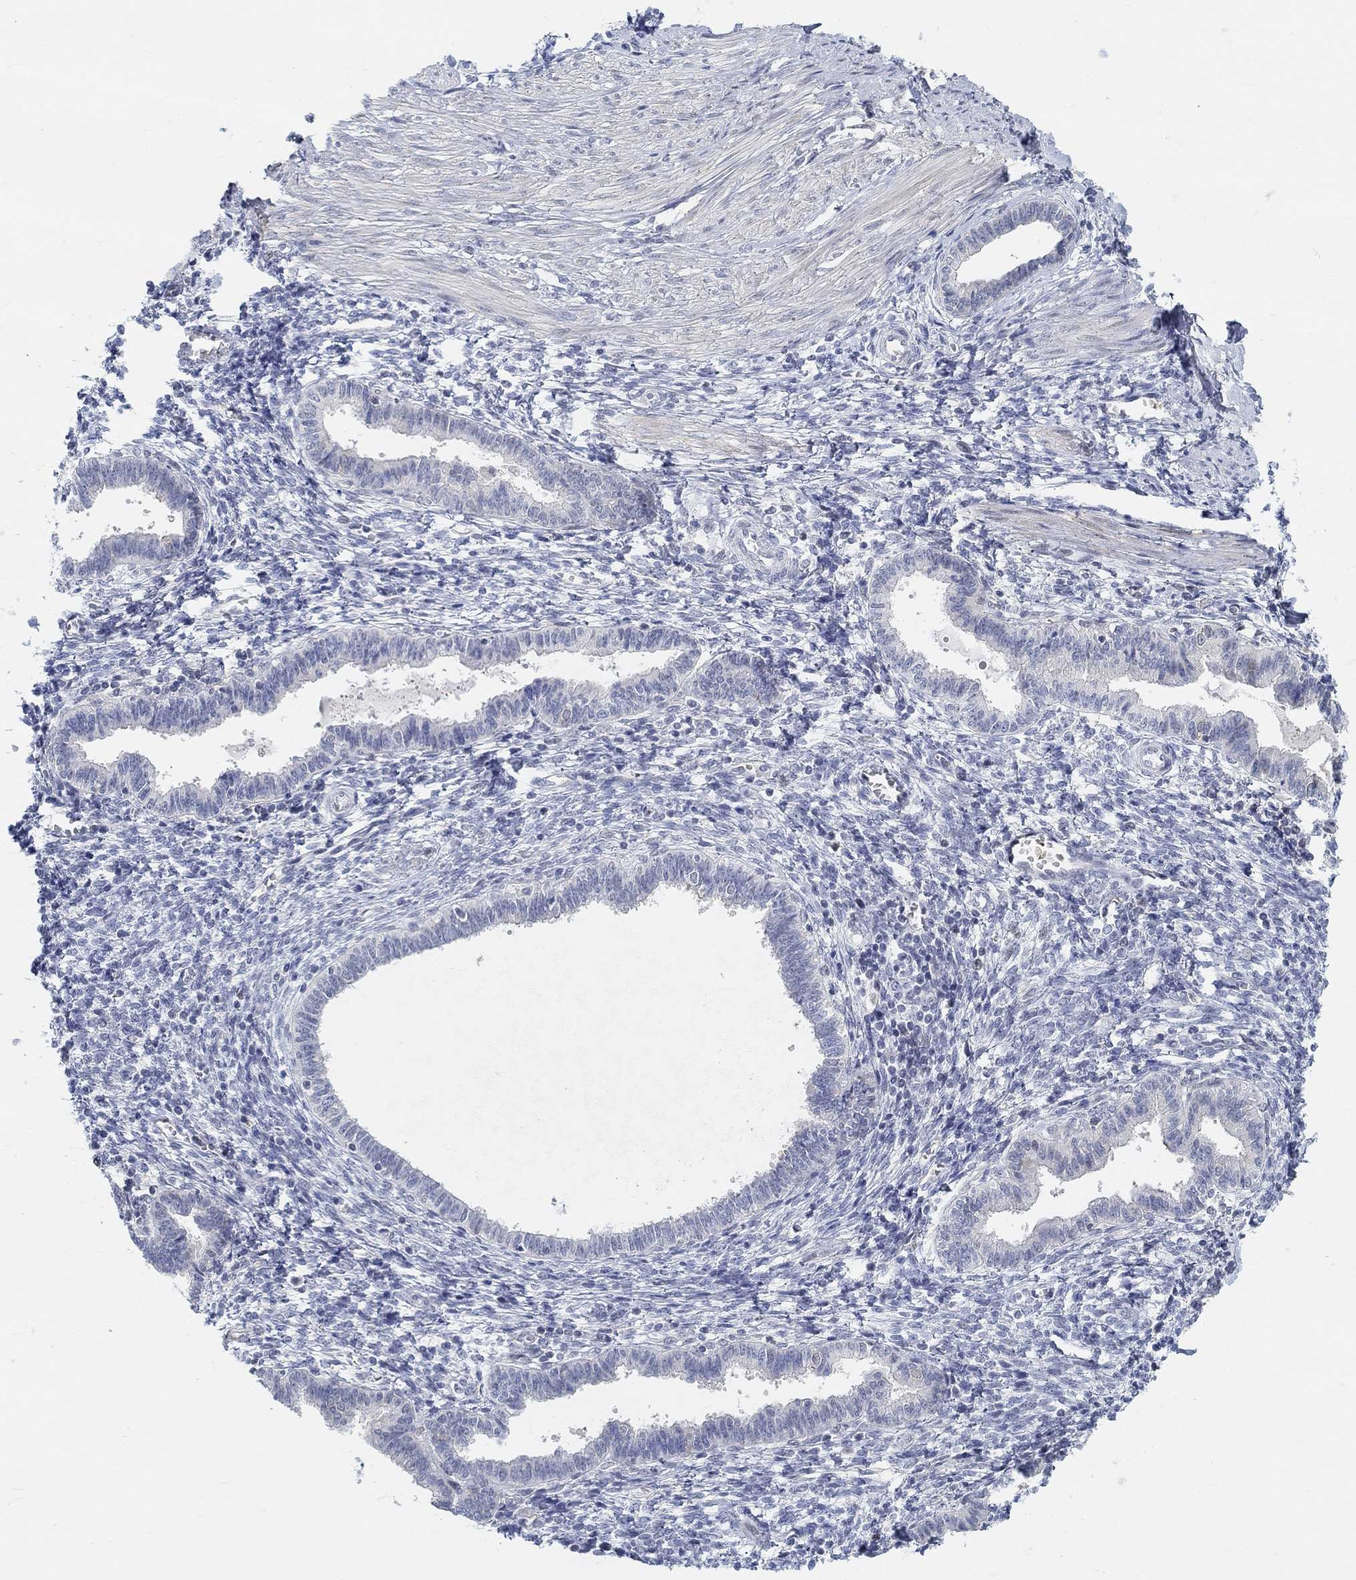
{"staining": {"intensity": "negative", "quantity": "none", "location": "none"}, "tissue": "endometrium", "cell_type": "Cells in endometrial stroma", "image_type": "normal", "snomed": [{"axis": "morphology", "description": "Normal tissue, NOS"}, {"axis": "topography", "description": "Cervix"}, {"axis": "topography", "description": "Endometrium"}], "caption": "Immunohistochemistry of normal human endometrium exhibits no expression in cells in endometrial stroma.", "gene": "SNTG2", "patient": {"sex": "female", "age": 37}}